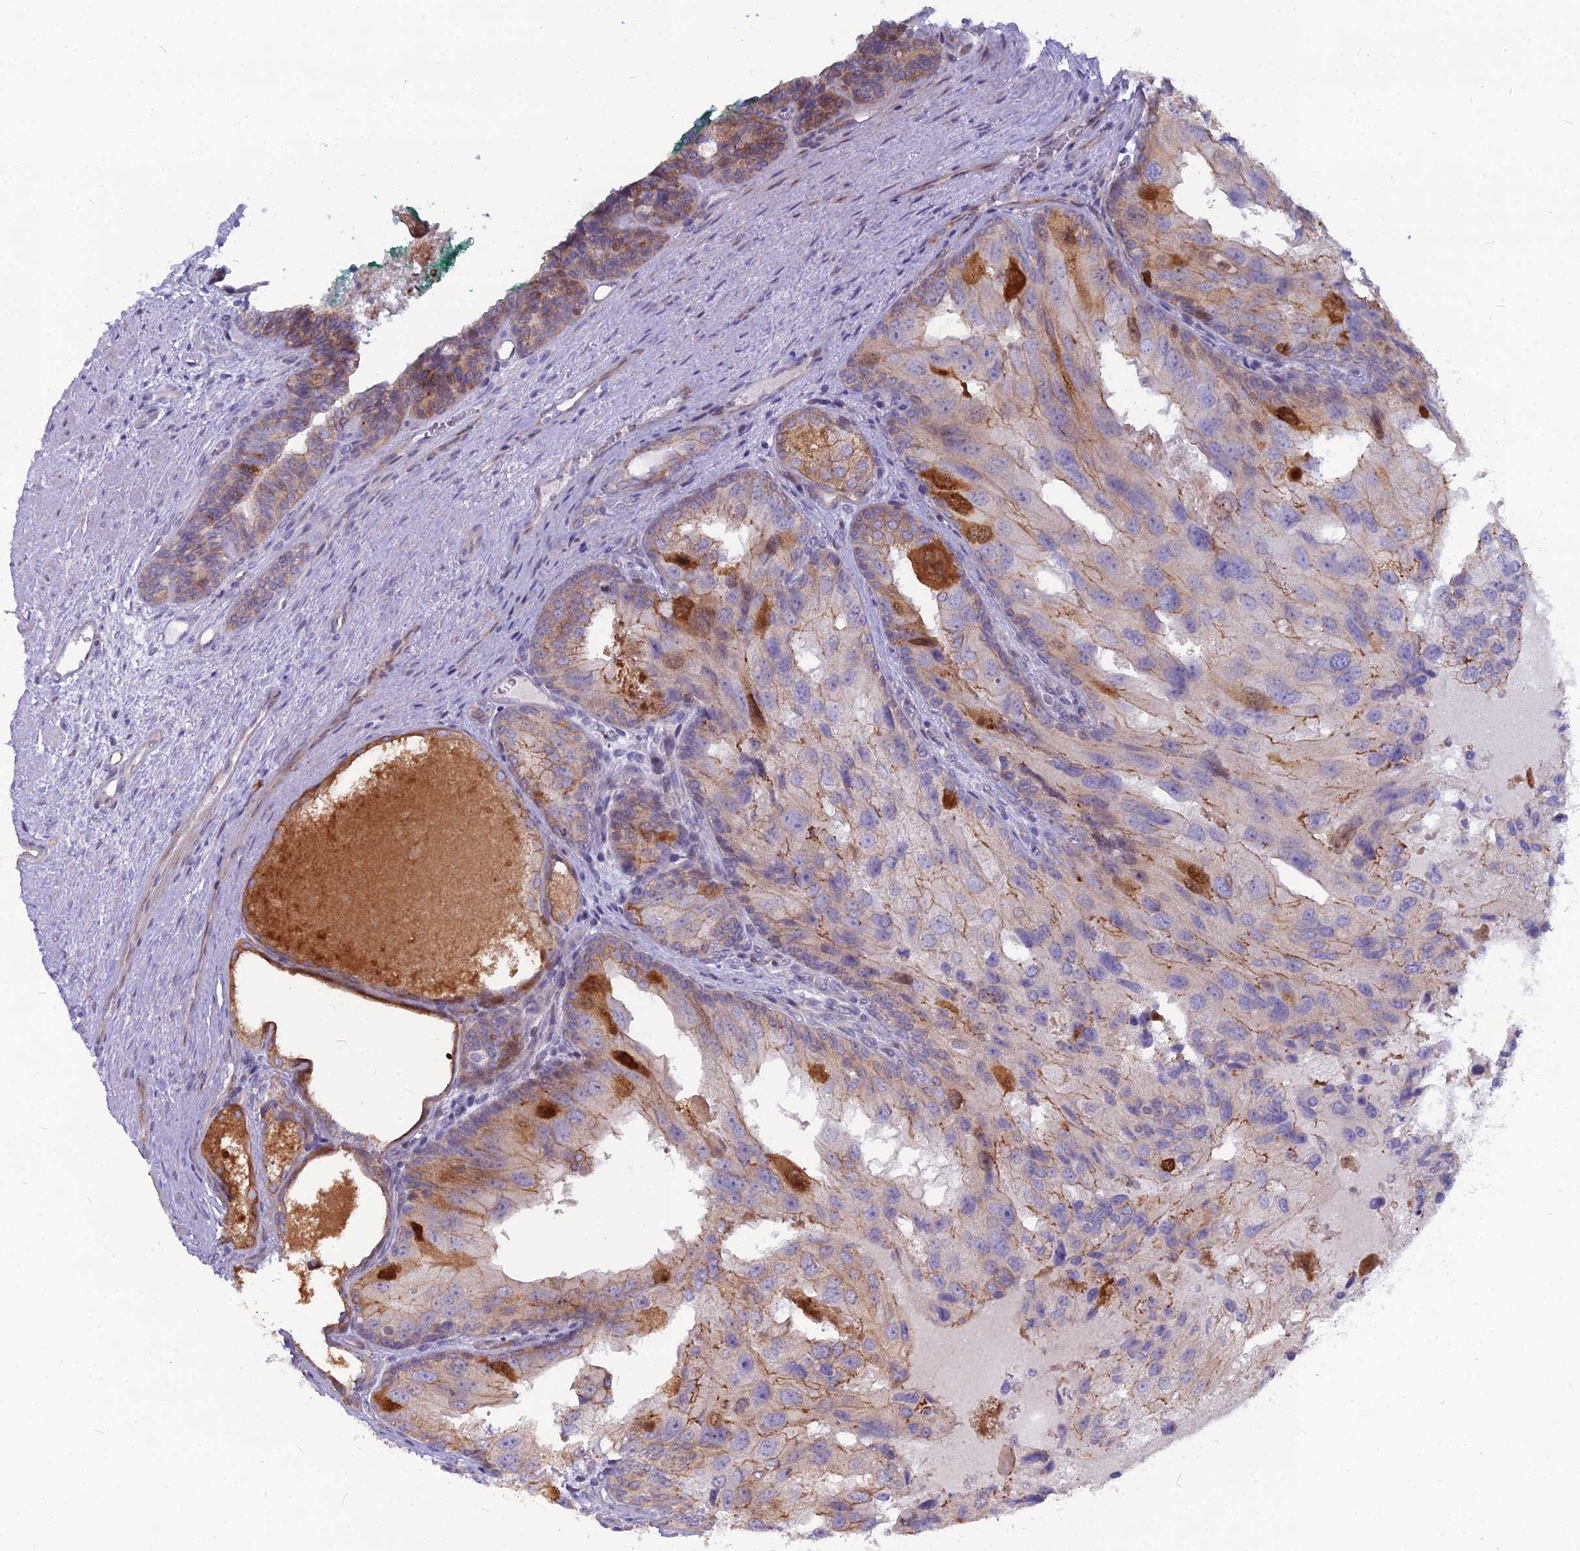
{"staining": {"intensity": "strong", "quantity": "<25%", "location": "cytoplasmic/membranous,nuclear"}, "tissue": "prostate cancer", "cell_type": "Tumor cells", "image_type": "cancer", "snomed": [{"axis": "morphology", "description": "Adenocarcinoma, High grade"}, {"axis": "topography", "description": "Prostate"}], "caption": "Immunohistochemistry micrograph of high-grade adenocarcinoma (prostate) stained for a protein (brown), which exhibits medium levels of strong cytoplasmic/membranous and nuclear staining in approximately <25% of tumor cells.", "gene": "NUSAP1", "patient": {"sex": "male", "age": 62}}